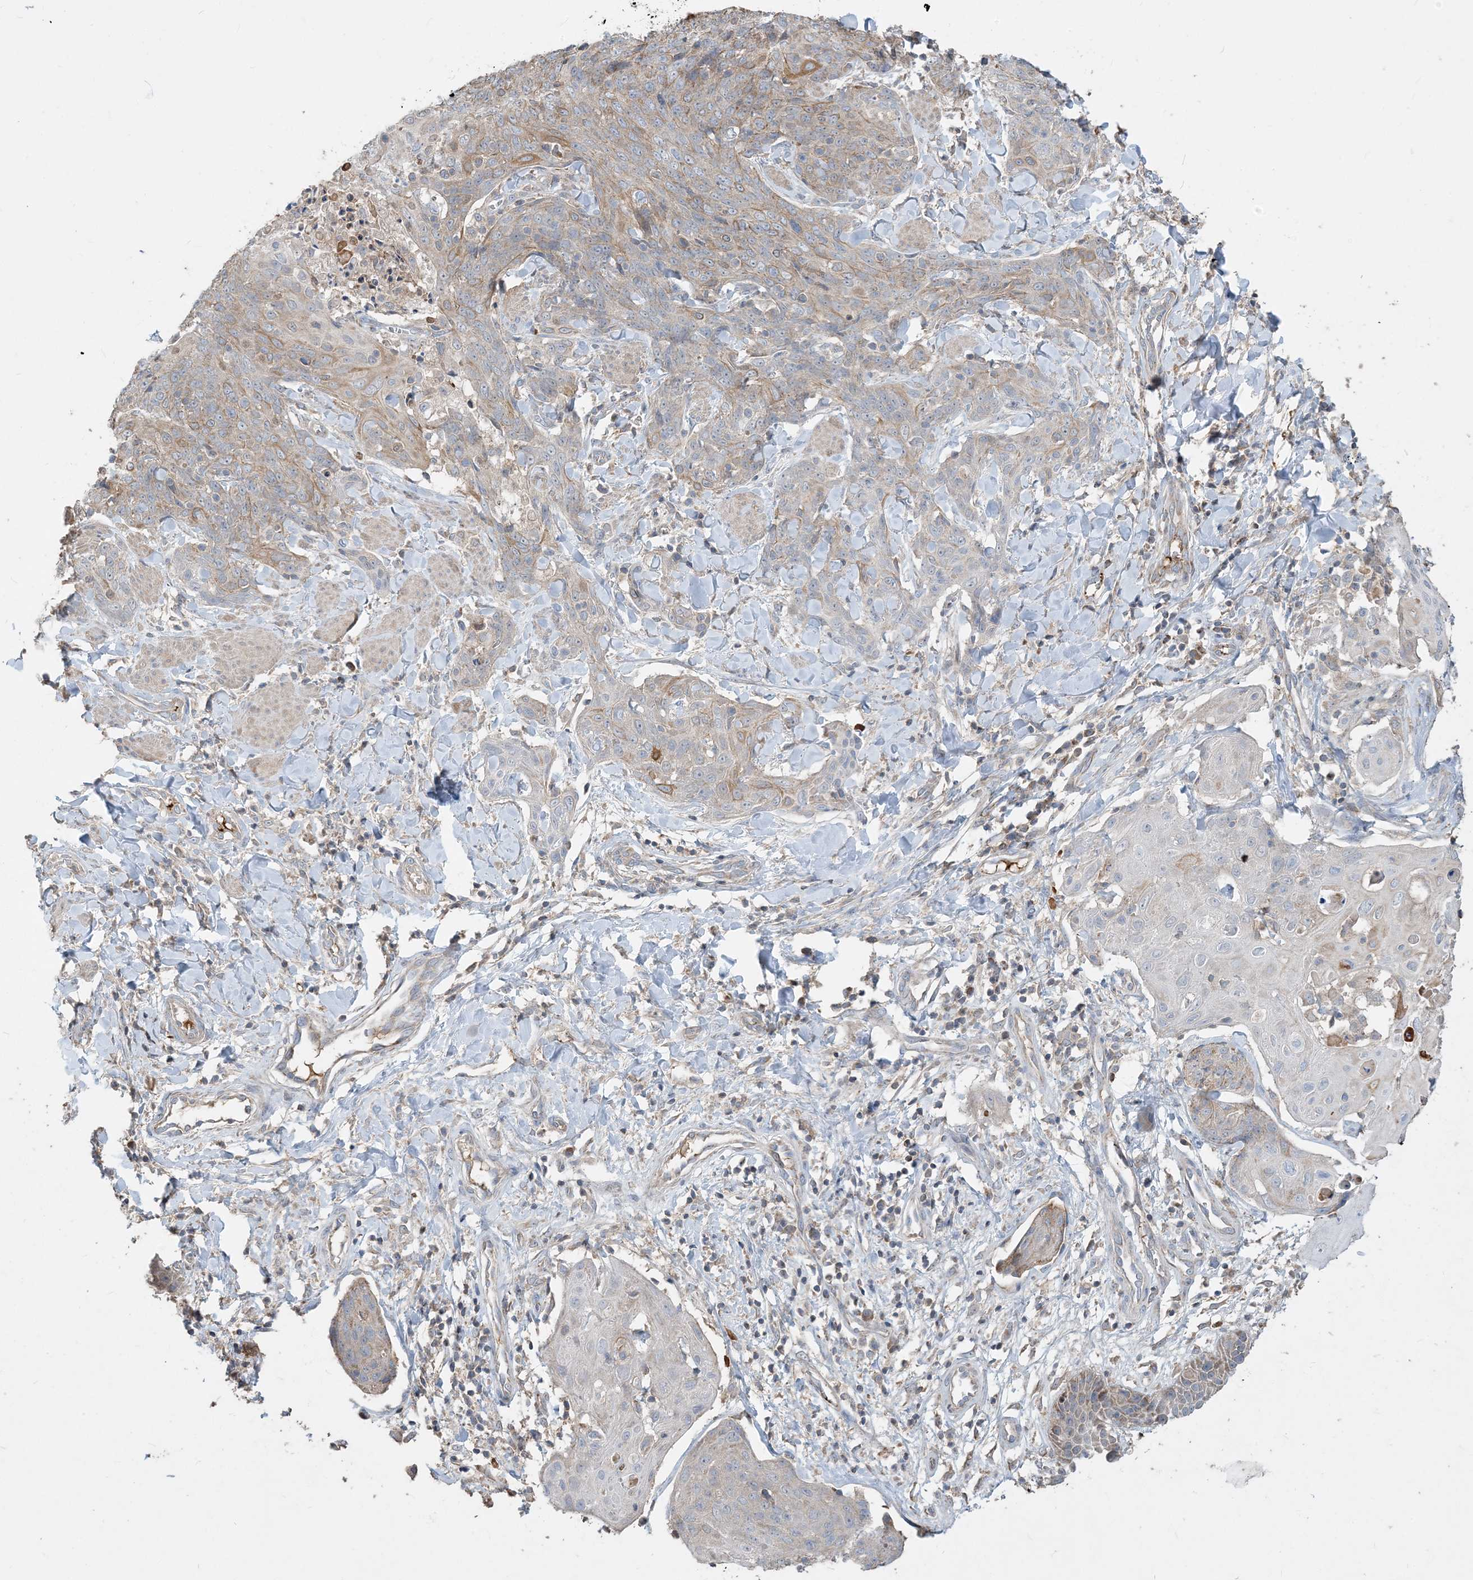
{"staining": {"intensity": "weak", "quantity": "25%-75%", "location": "cytoplasmic/membranous"}, "tissue": "skin cancer", "cell_type": "Tumor cells", "image_type": "cancer", "snomed": [{"axis": "morphology", "description": "Squamous cell carcinoma, NOS"}, {"axis": "topography", "description": "Skin"}, {"axis": "topography", "description": "Vulva"}], "caption": "Immunohistochemical staining of skin squamous cell carcinoma displays weak cytoplasmic/membranous protein positivity in about 25%-75% of tumor cells.", "gene": "ECHDC1", "patient": {"sex": "female", "age": 85}}